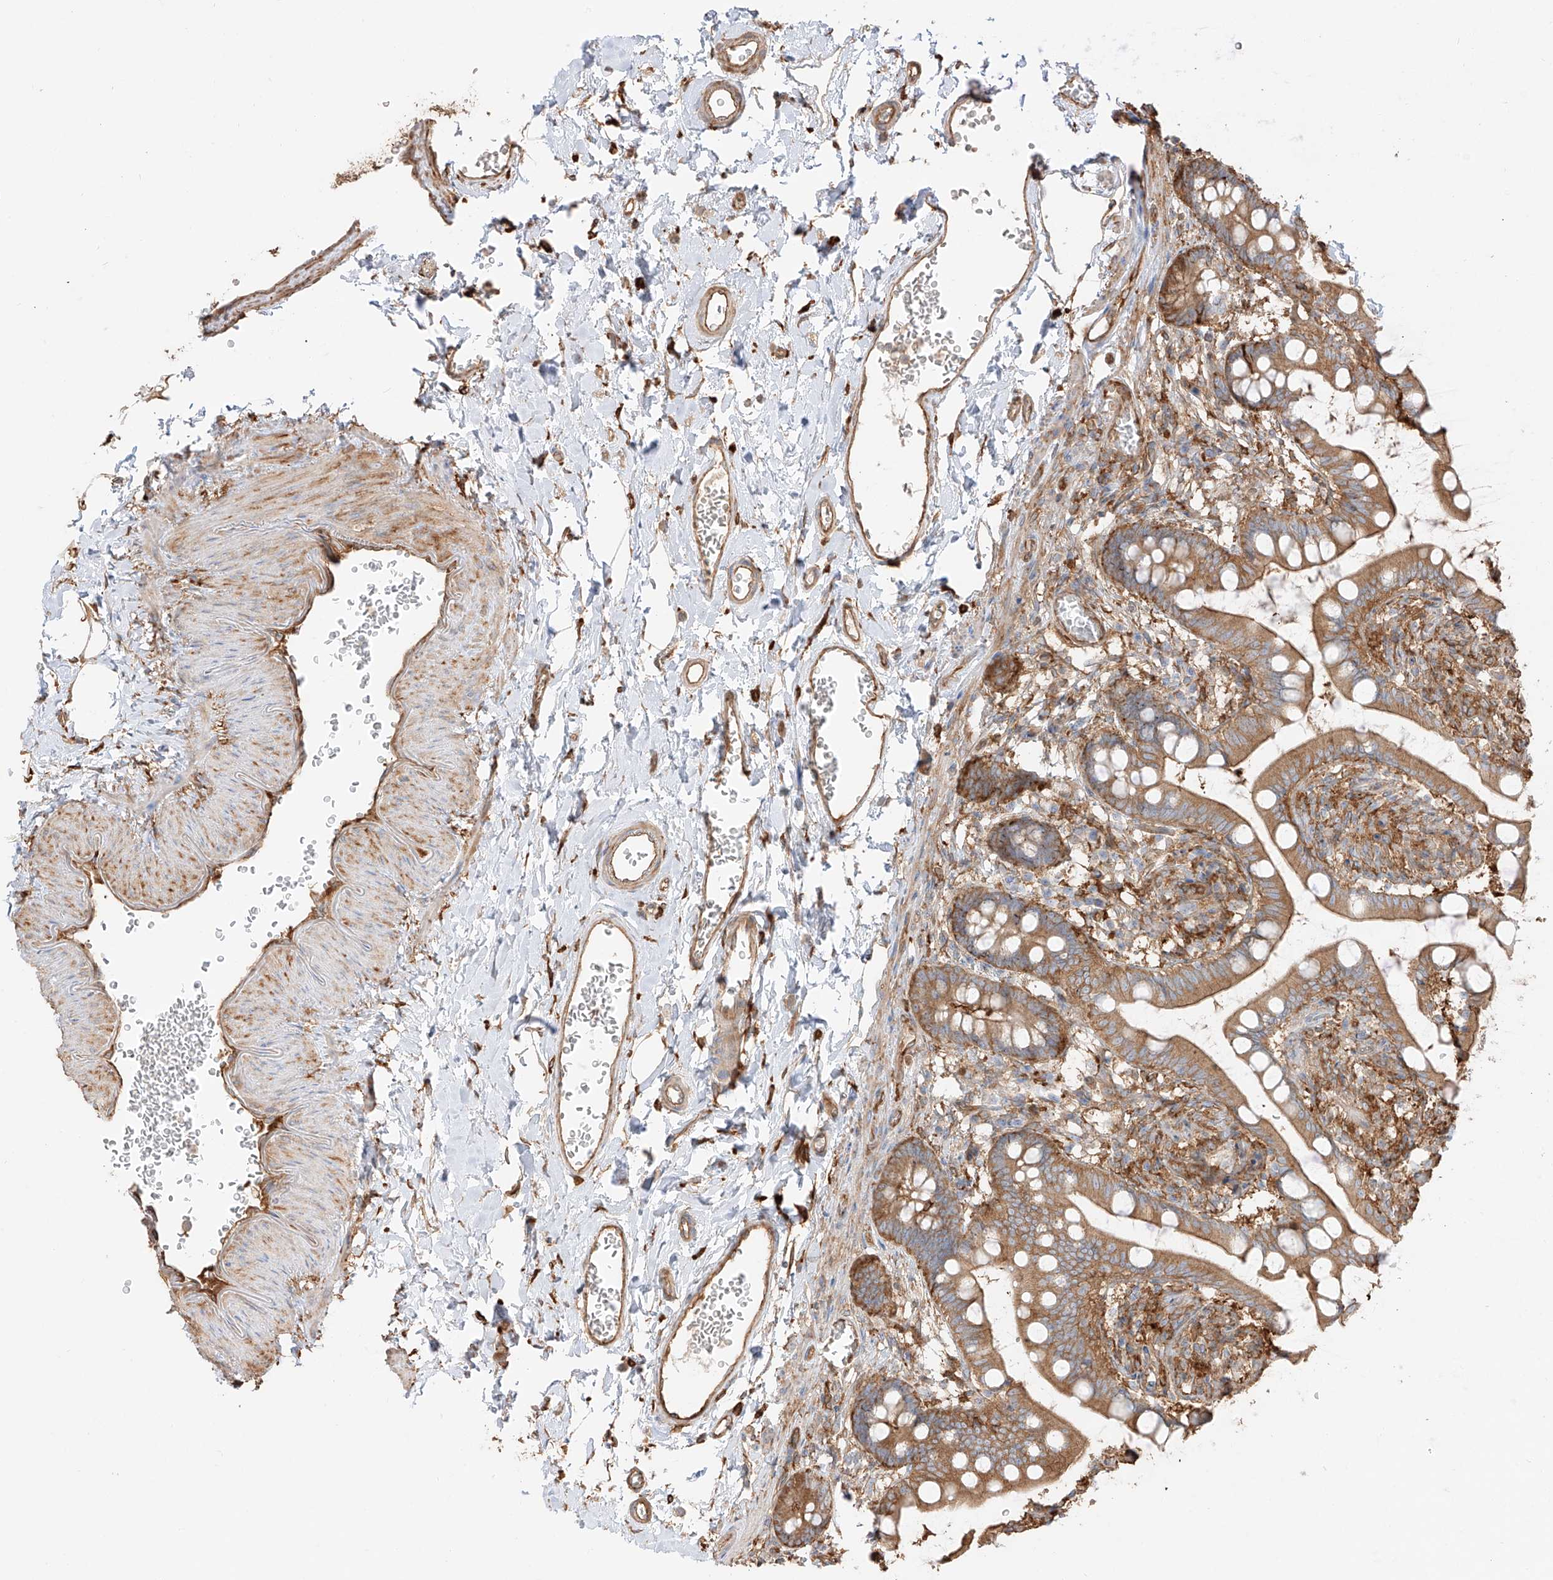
{"staining": {"intensity": "moderate", "quantity": ">75%", "location": "cytoplasmic/membranous"}, "tissue": "small intestine", "cell_type": "Glandular cells", "image_type": "normal", "snomed": [{"axis": "morphology", "description": "Normal tissue, NOS"}, {"axis": "topography", "description": "Small intestine"}], "caption": "This image shows immunohistochemistry (IHC) staining of normal small intestine, with medium moderate cytoplasmic/membranous staining in approximately >75% of glandular cells.", "gene": "SNX9", "patient": {"sex": "male", "age": 52}}